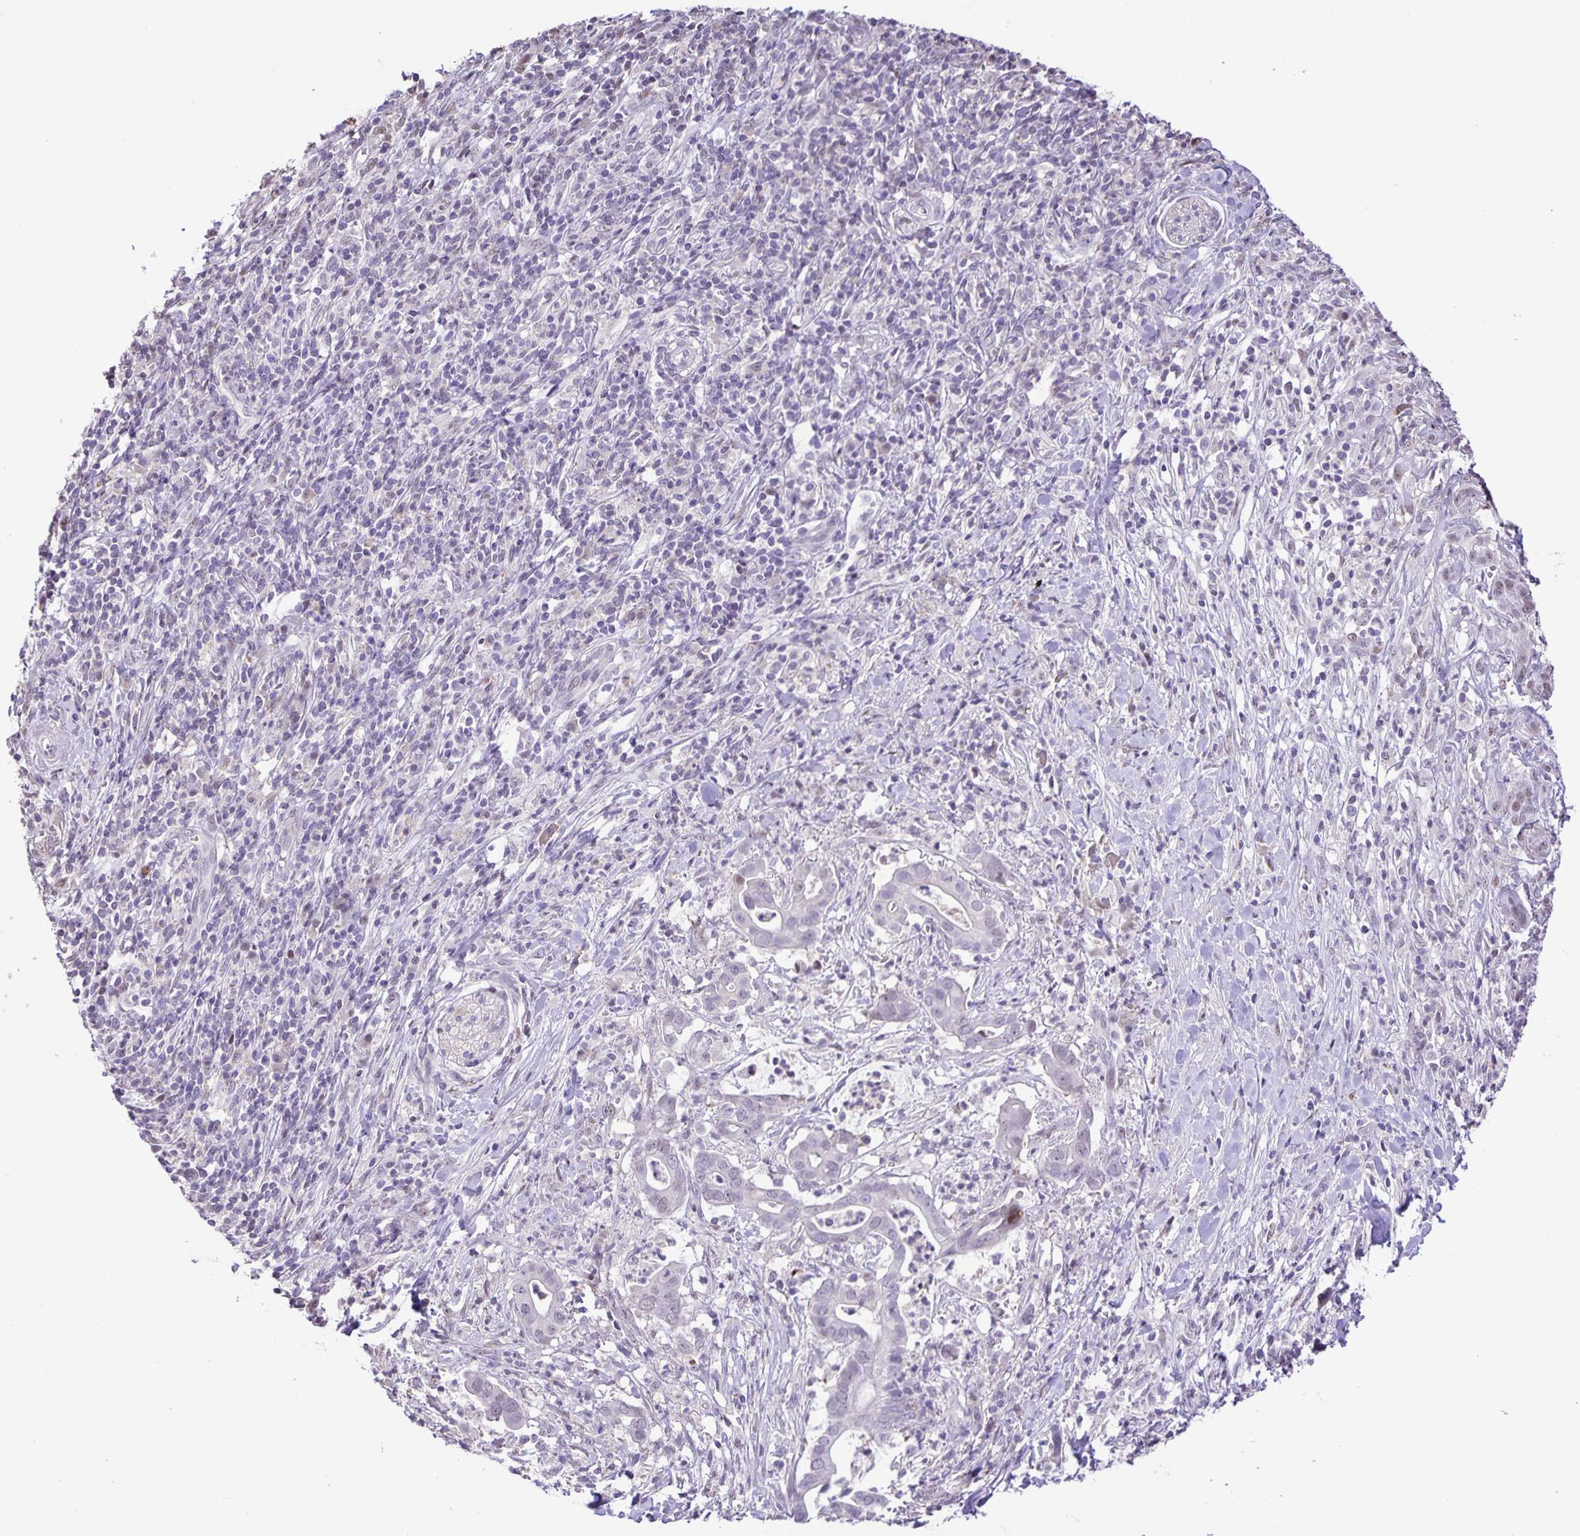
{"staining": {"intensity": "negative", "quantity": "none", "location": "none"}, "tissue": "pancreatic cancer", "cell_type": "Tumor cells", "image_type": "cancer", "snomed": [{"axis": "morphology", "description": "Adenocarcinoma, NOS"}, {"axis": "topography", "description": "Pancreas"}], "caption": "The photomicrograph exhibits no staining of tumor cells in pancreatic cancer (adenocarcinoma). Nuclei are stained in blue.", "gene": "ONECUT2", "patient": {"sex": "male", "age": 61}}